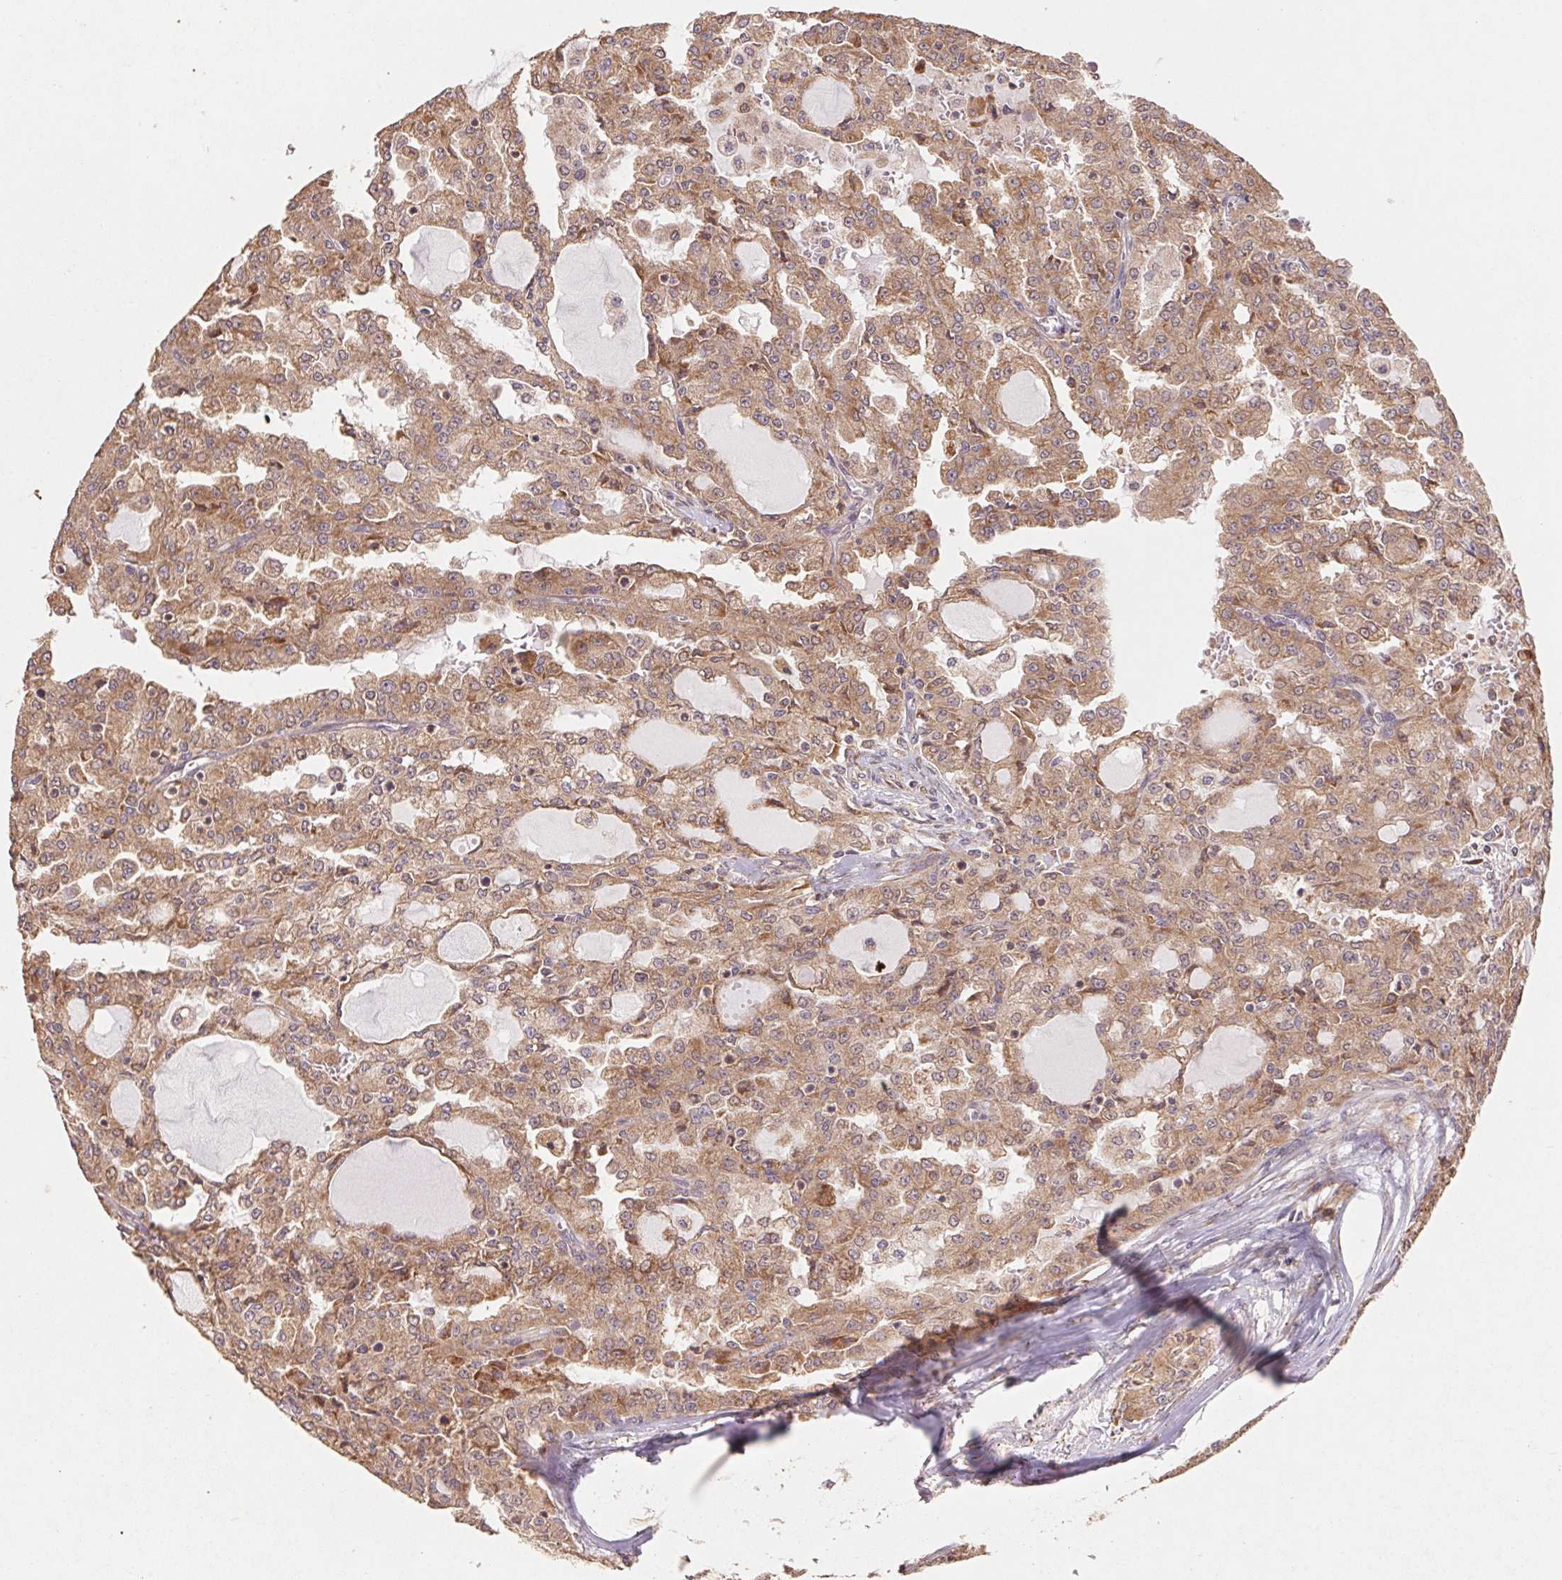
{"staining": {"intensity": "moderate", "quantity": ">75%", "location": "cytoplasmic/membranous"}, "tissue": "head and neck cancer", "cell_type": "Tumor cells", "image_type": "cancer", "snomed": [{"axis": "morphology", "description": "Adenocarcinoma, NOS"}, {"axis": "topography", "description": "Head-Neck"}], "caption": "Immunohistochemical staining of human head and neck adenocarcinoma demonstrates medium levels of moderate cytoplasmic/membranous protein positivity in about >75% of tumor cells. (IHC, brightfield microscopy, high magnification).", "gene": "RPL27A", "patient": {"sex": "male", "age": 64}}